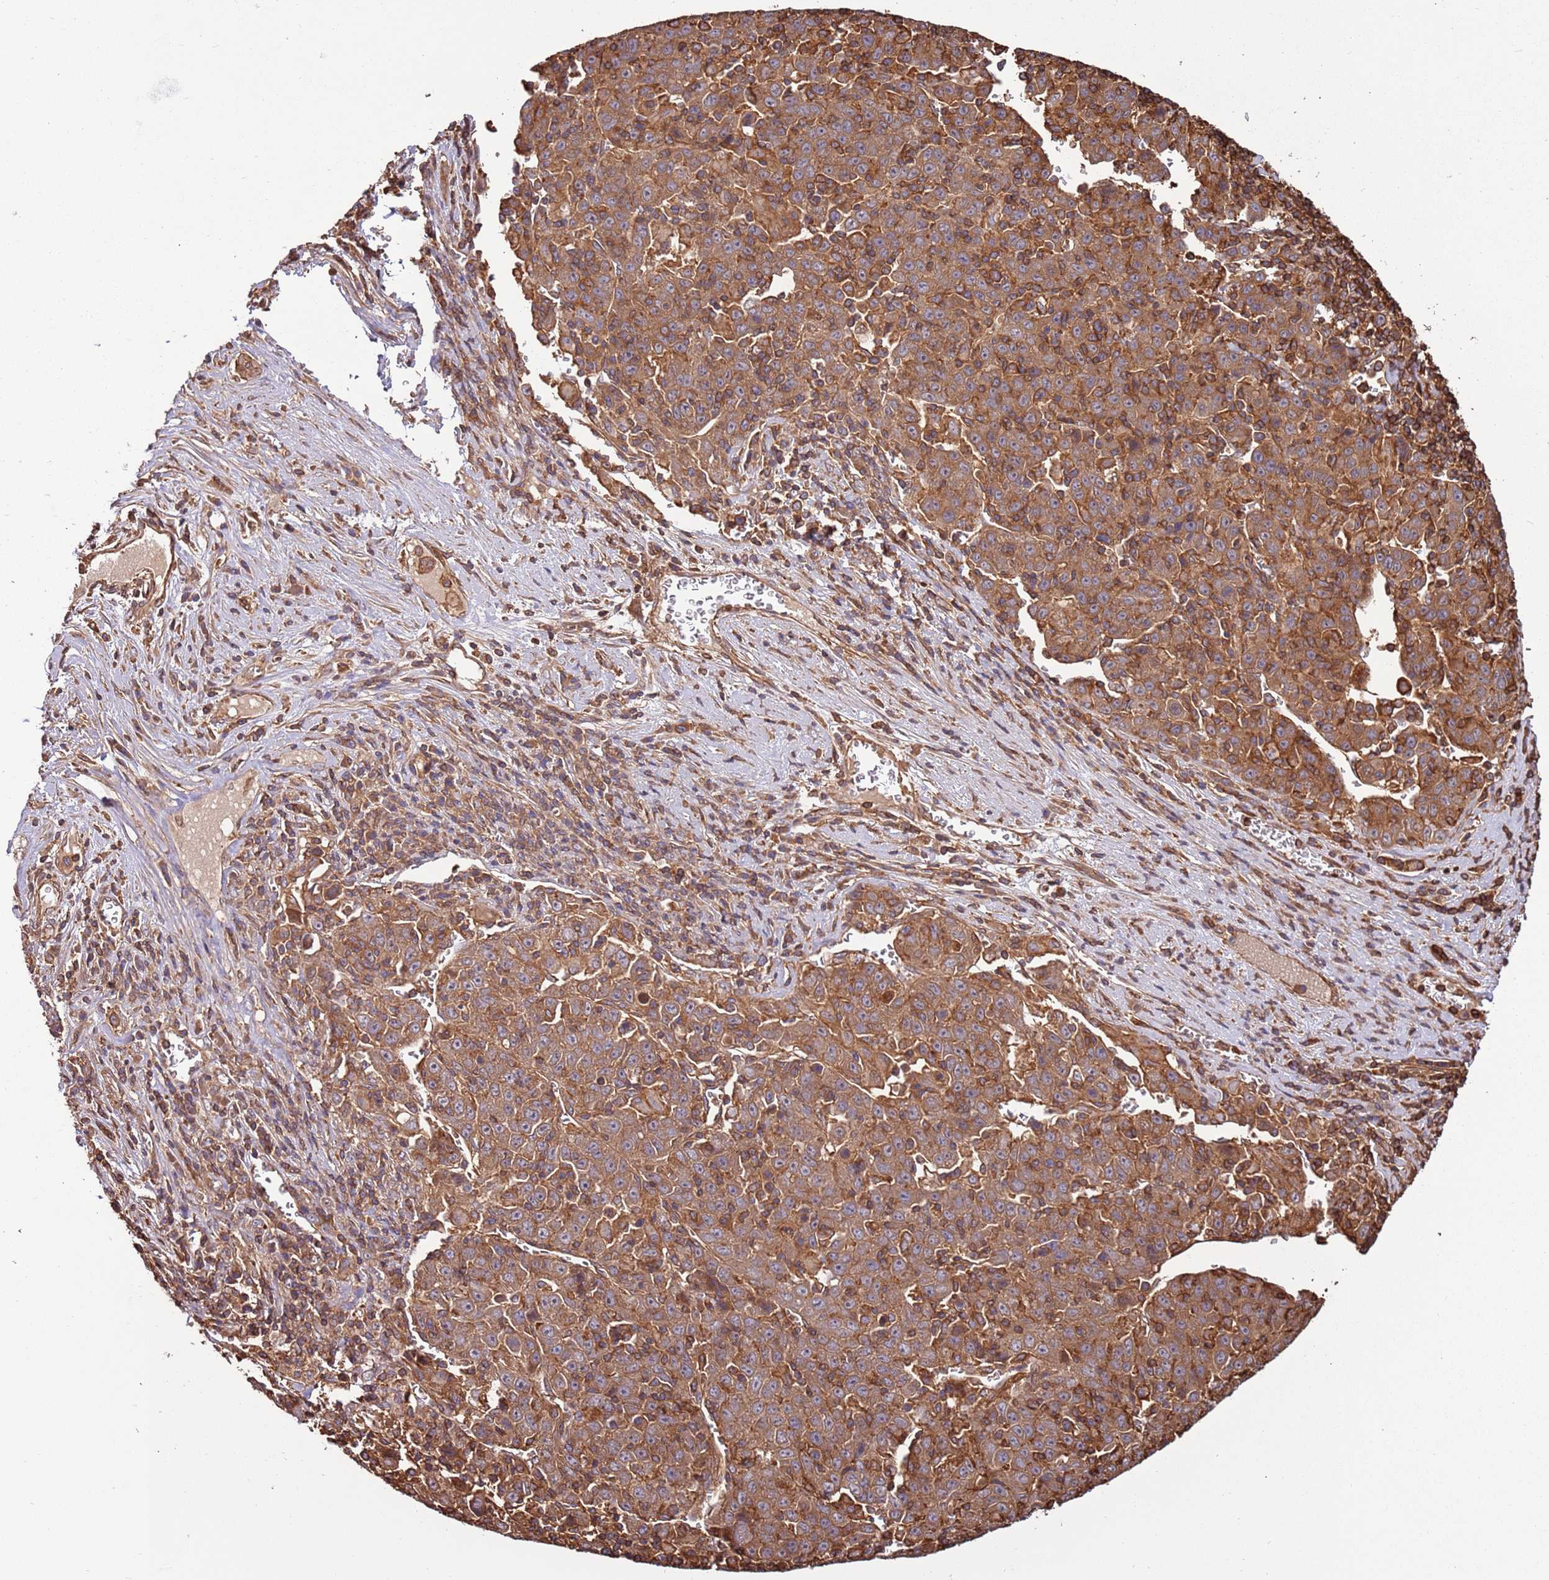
{"staining": {"intensity": "moderate", "quantity": ">75%", "location": "cytoplasmic/membranous"}, "tissue": "liver cancer", "cell_type": "Tumor cells", "image_type": "cancer", "snomed": [{"axis": "morphology", "description": "Carcinoma, Hepatocellular, NOS"}, {"axis": "topography", "description": "Liver"}], "caption": "IHC image of neoplastic tissue: human liver cancer stained using immunohistochemistry reveals medium levels of moderate protein expression localized specifically in the cytoplasmic/membranous of tumor cells, appearing as a cytoplasmic/membranous brown color.", "gene": "ACVR2A", "patient": {"sex": "female", "age": 53}}